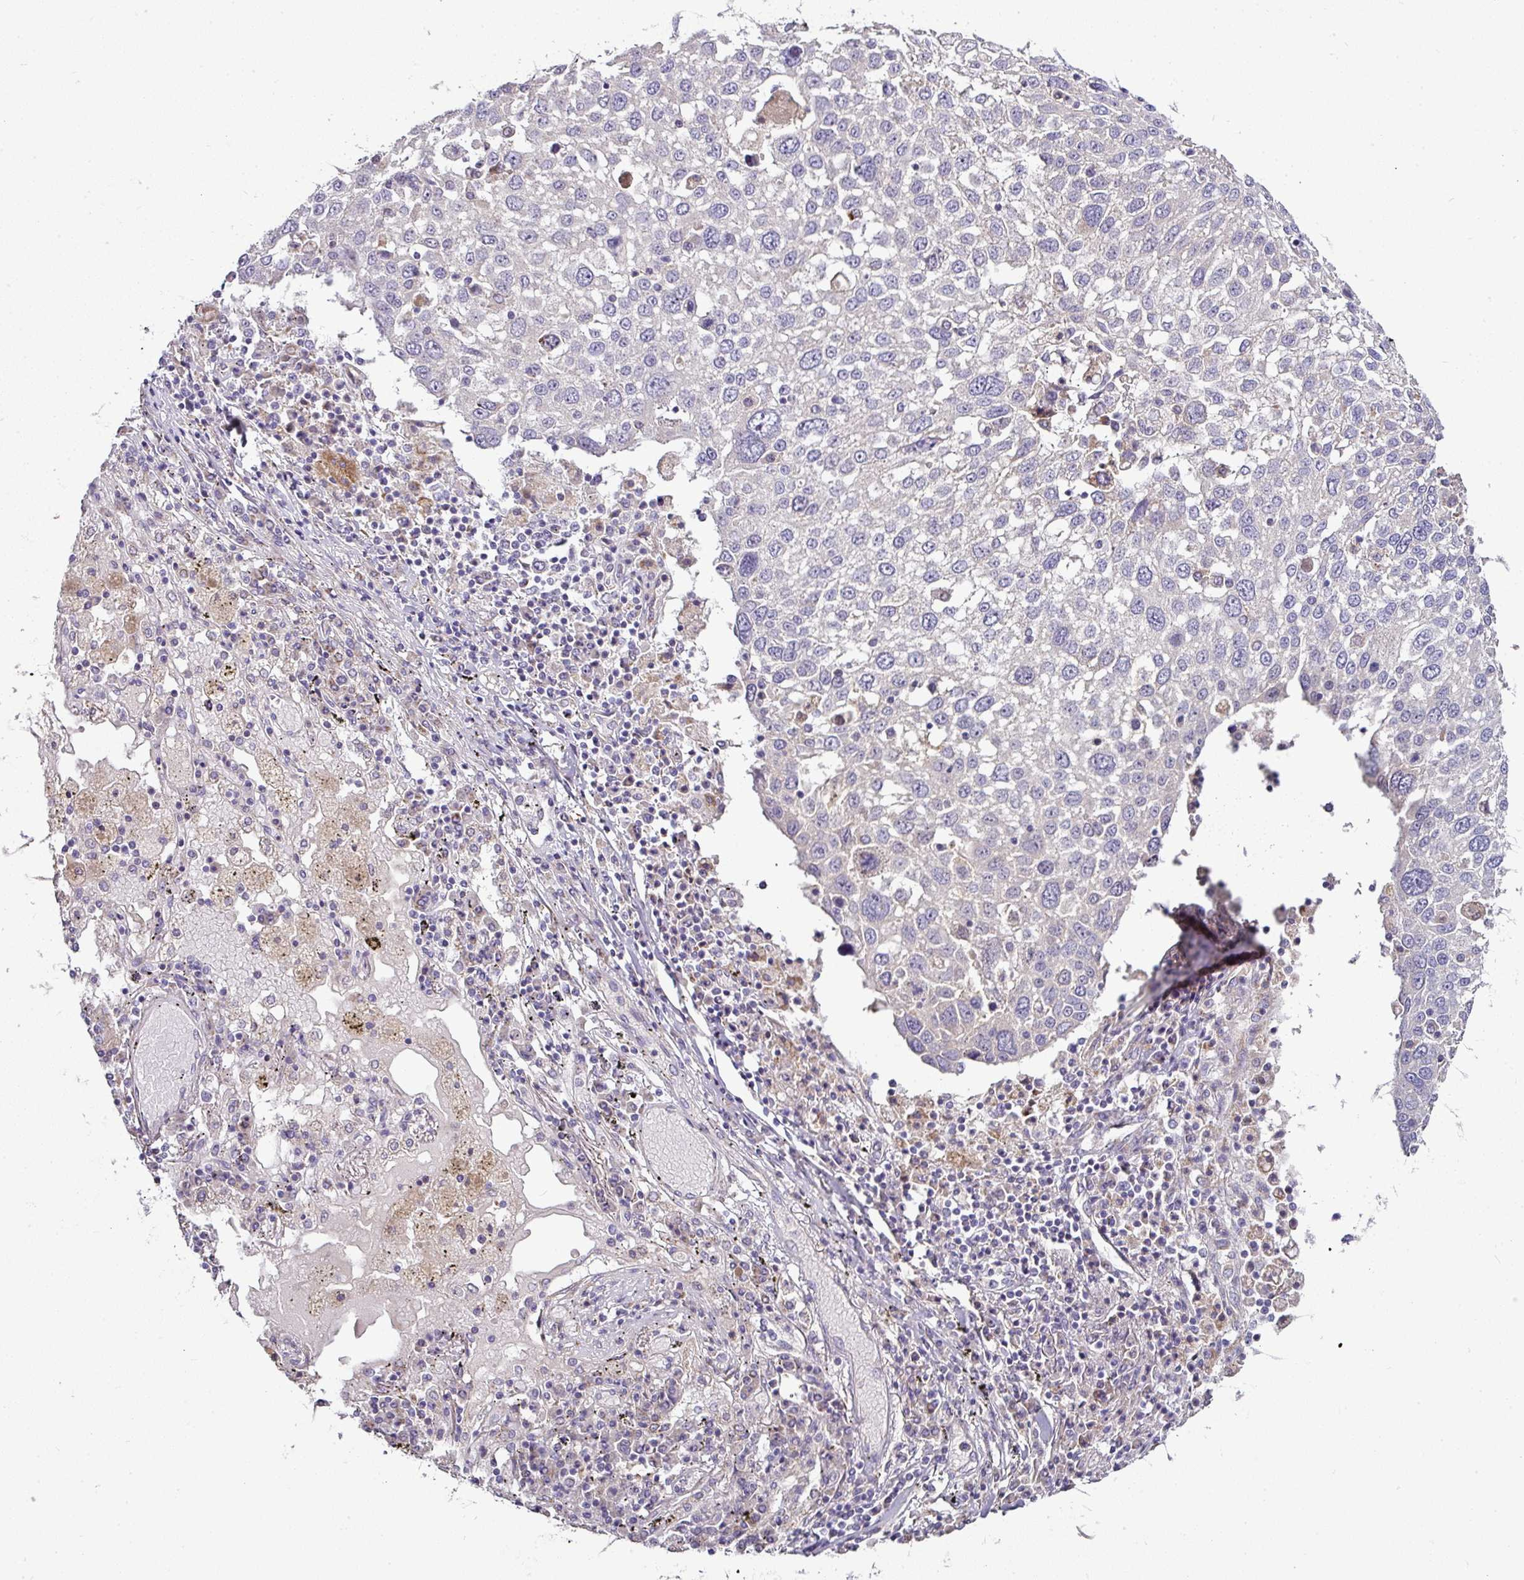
{"staining": {"intensity": "negative", "quantity": "none", "location": "none"}, "tissue": "lung cancer", "cell_type": "Tumor cells", "image_type": "cancer", "snomed": [{"axis": "morphology", "description": "Squamous cell carcinoma, NOS"}, {"axis": "topography", "description": "Lung"}], "caption": "There is no significant positivity in tumor cells of lung squamous cell carcinoma.", "gene": "GAN", "patient": {"sex": "male", "age": 65}}